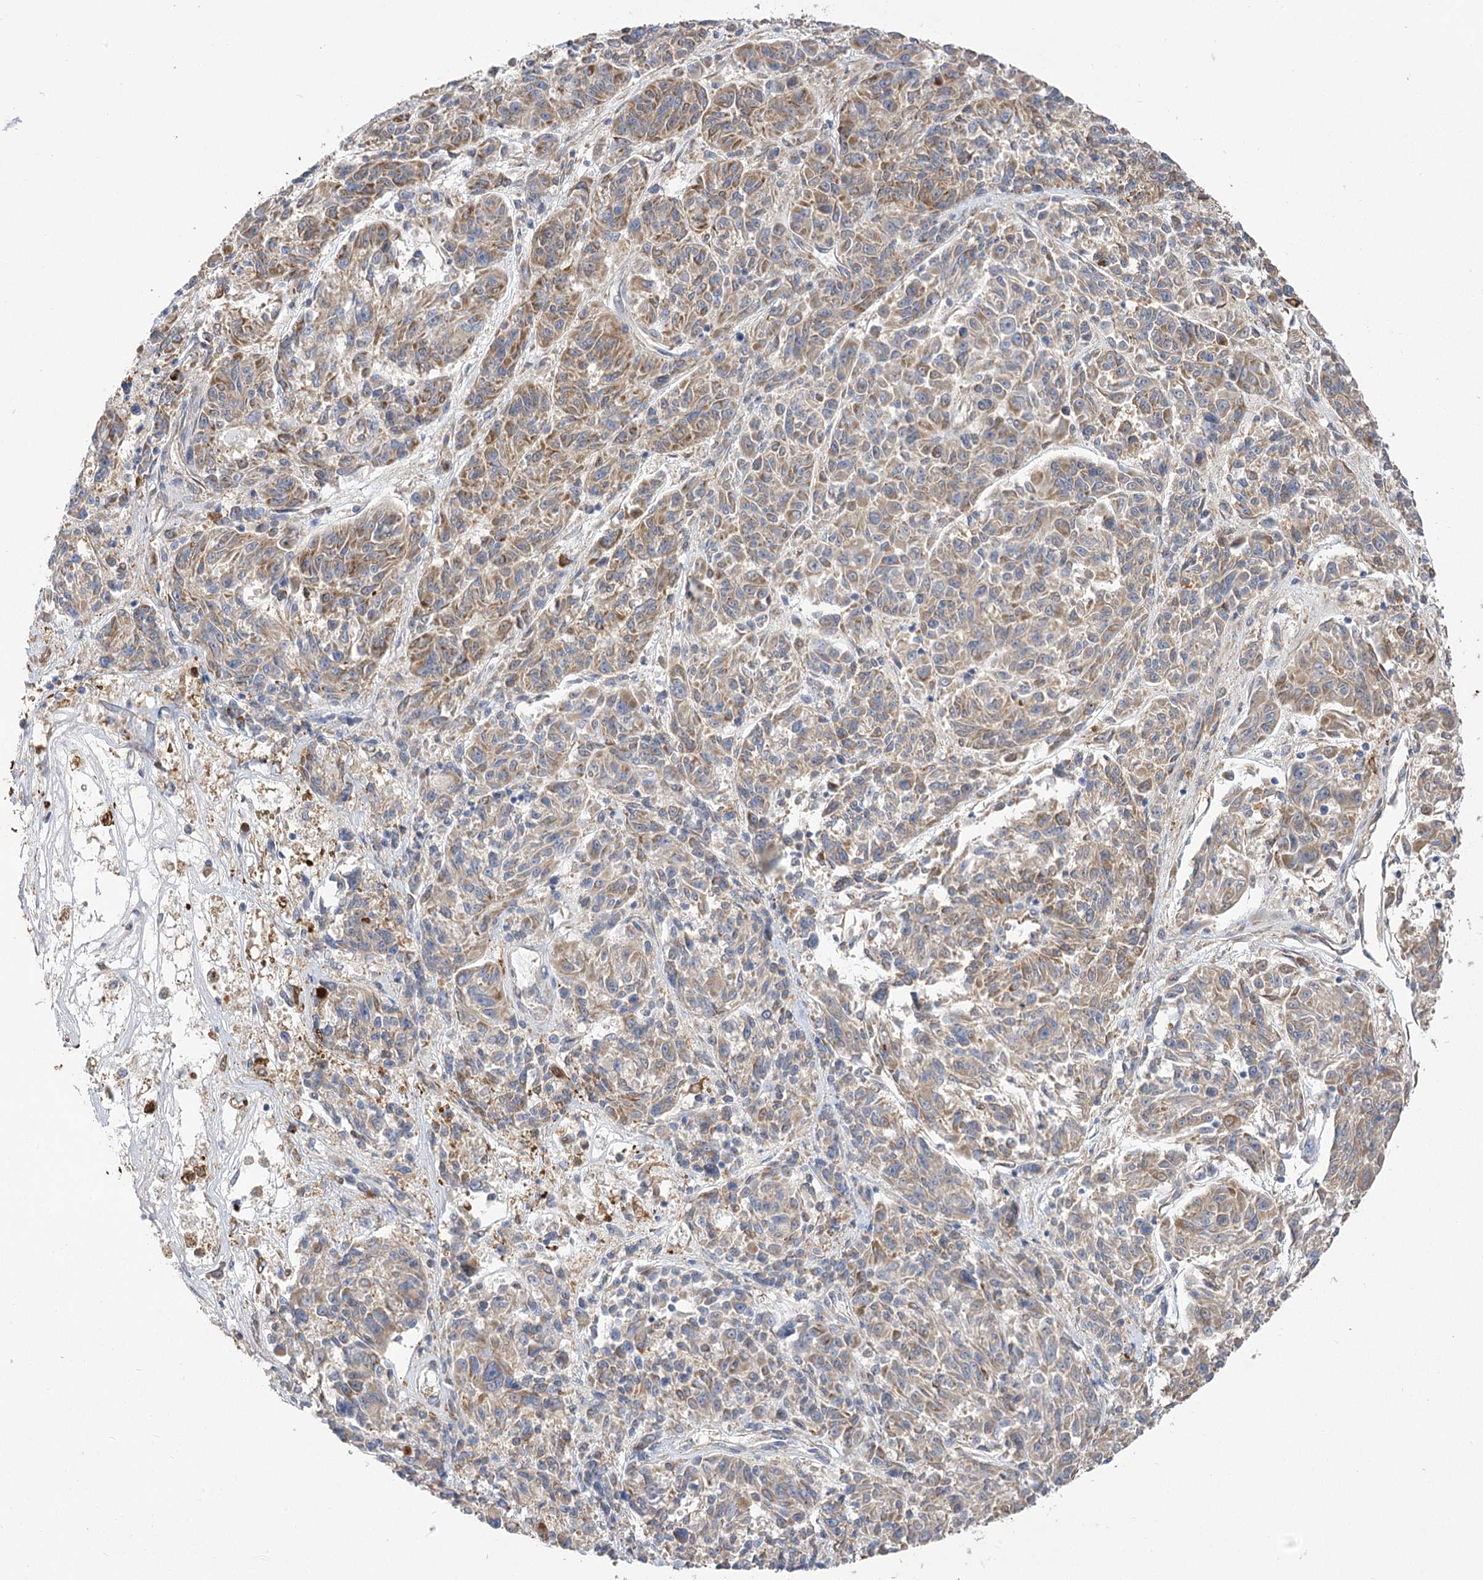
{"staining": {"intensity": "moderate", "quantity": "25%-75%", "location": "cytoplasmic/membranous"}, "tissue": "melanoma", "cell_type": "Tumor cells", "image_type": "cancer", "snomed": [{"axis": "morphology", "description": "Malignant melanoma, NOS"}, {"axis": "topography", "description": "Skin"}], "caption": "IHC micrograph of neoplastic tissue: malignant melanoma stained using immunohistochemistry (IHC) shows medium levels of moderate protein expression localized specifically in the cytoplasmic/membranous of tumor cells, appearing as a cytoplasmic/membranous brown color.", "gene": "RMDN2", "patient": {"sex": "male", "age": 53}}